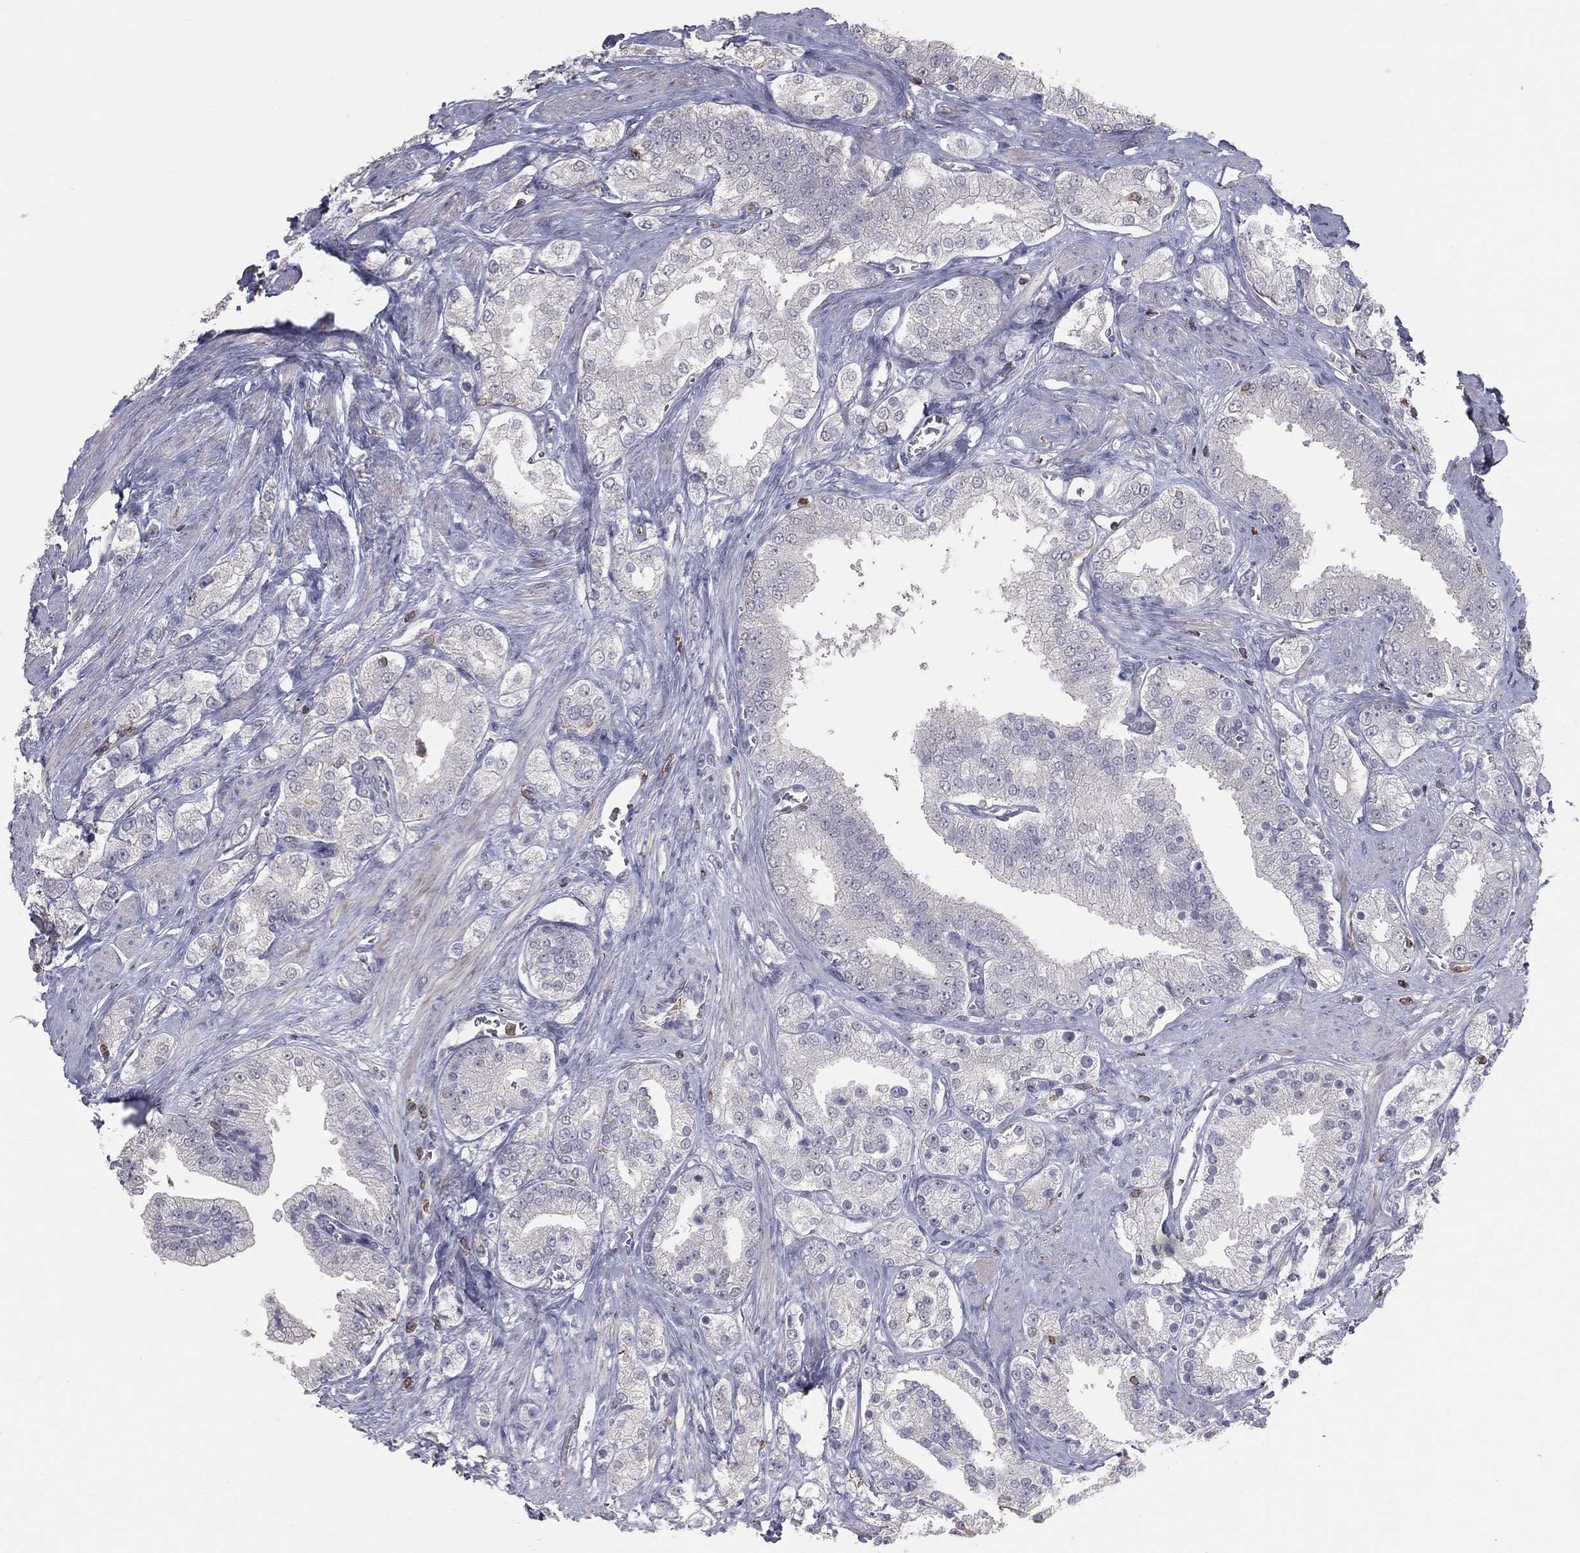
{"staining": {"intensity": "negative", "quantity": "none", "location": "none"}, "tissue": "prostate cancer", "cell_type": "Tumor cells", "image_type": "cancer", "snomed": [{"axis": "morphology", "description": "Adenocarcinoma, NOS"}, {"axis": "topography", "description": "Prostate and seminal vesicle, NOS"}, {"axis": "topography", "description": "Prostate"}], "caption": "The micrograph displays no staining of tumor cells in prostate cancer (adenocarcinoma).", "gene": "PSTPIP1", "patient": {"sex": "male", "age": 67}}